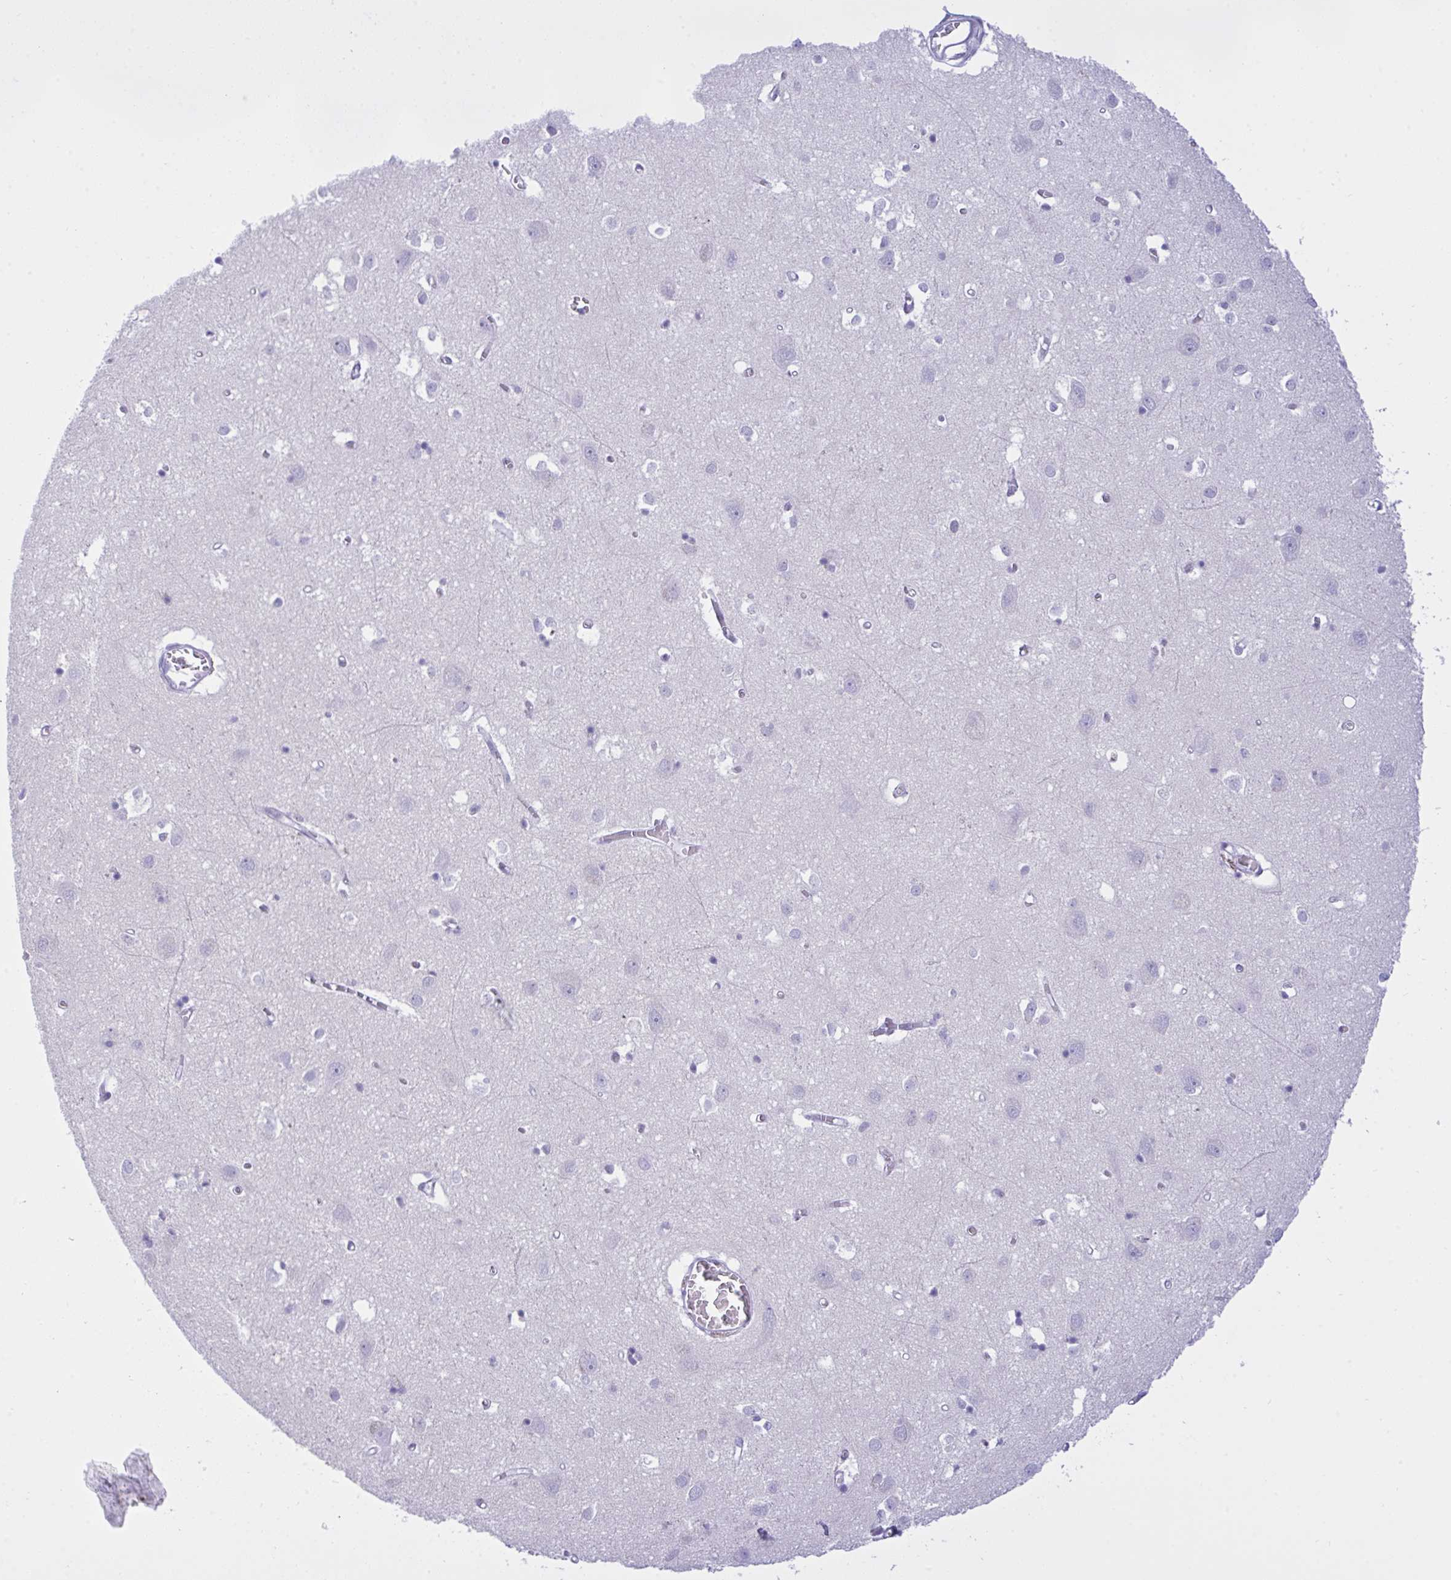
{"staining": {"intensity": "negative", "quantity": "none", "location": "none"}, "tissue": "cerebral cortex", "cell_type": "Endothelial cells", "image_type": "normal", "snomed": [{"axis": "morphology", "description": "Normal tissue, NOS"}, {"axis": "topography", "description": "Cerebral cortex"}], "caption": "A photomicrograph of human cerebral cortex is negative for staining in endothelial cells. The staining was performed using DAB to visualize the protein expression in brown, while the nuclei were stained in blue with hematoxylin (Magnification: 20x).", "gene": "ELN", "patient": {"sex": "male", "age": 70}}